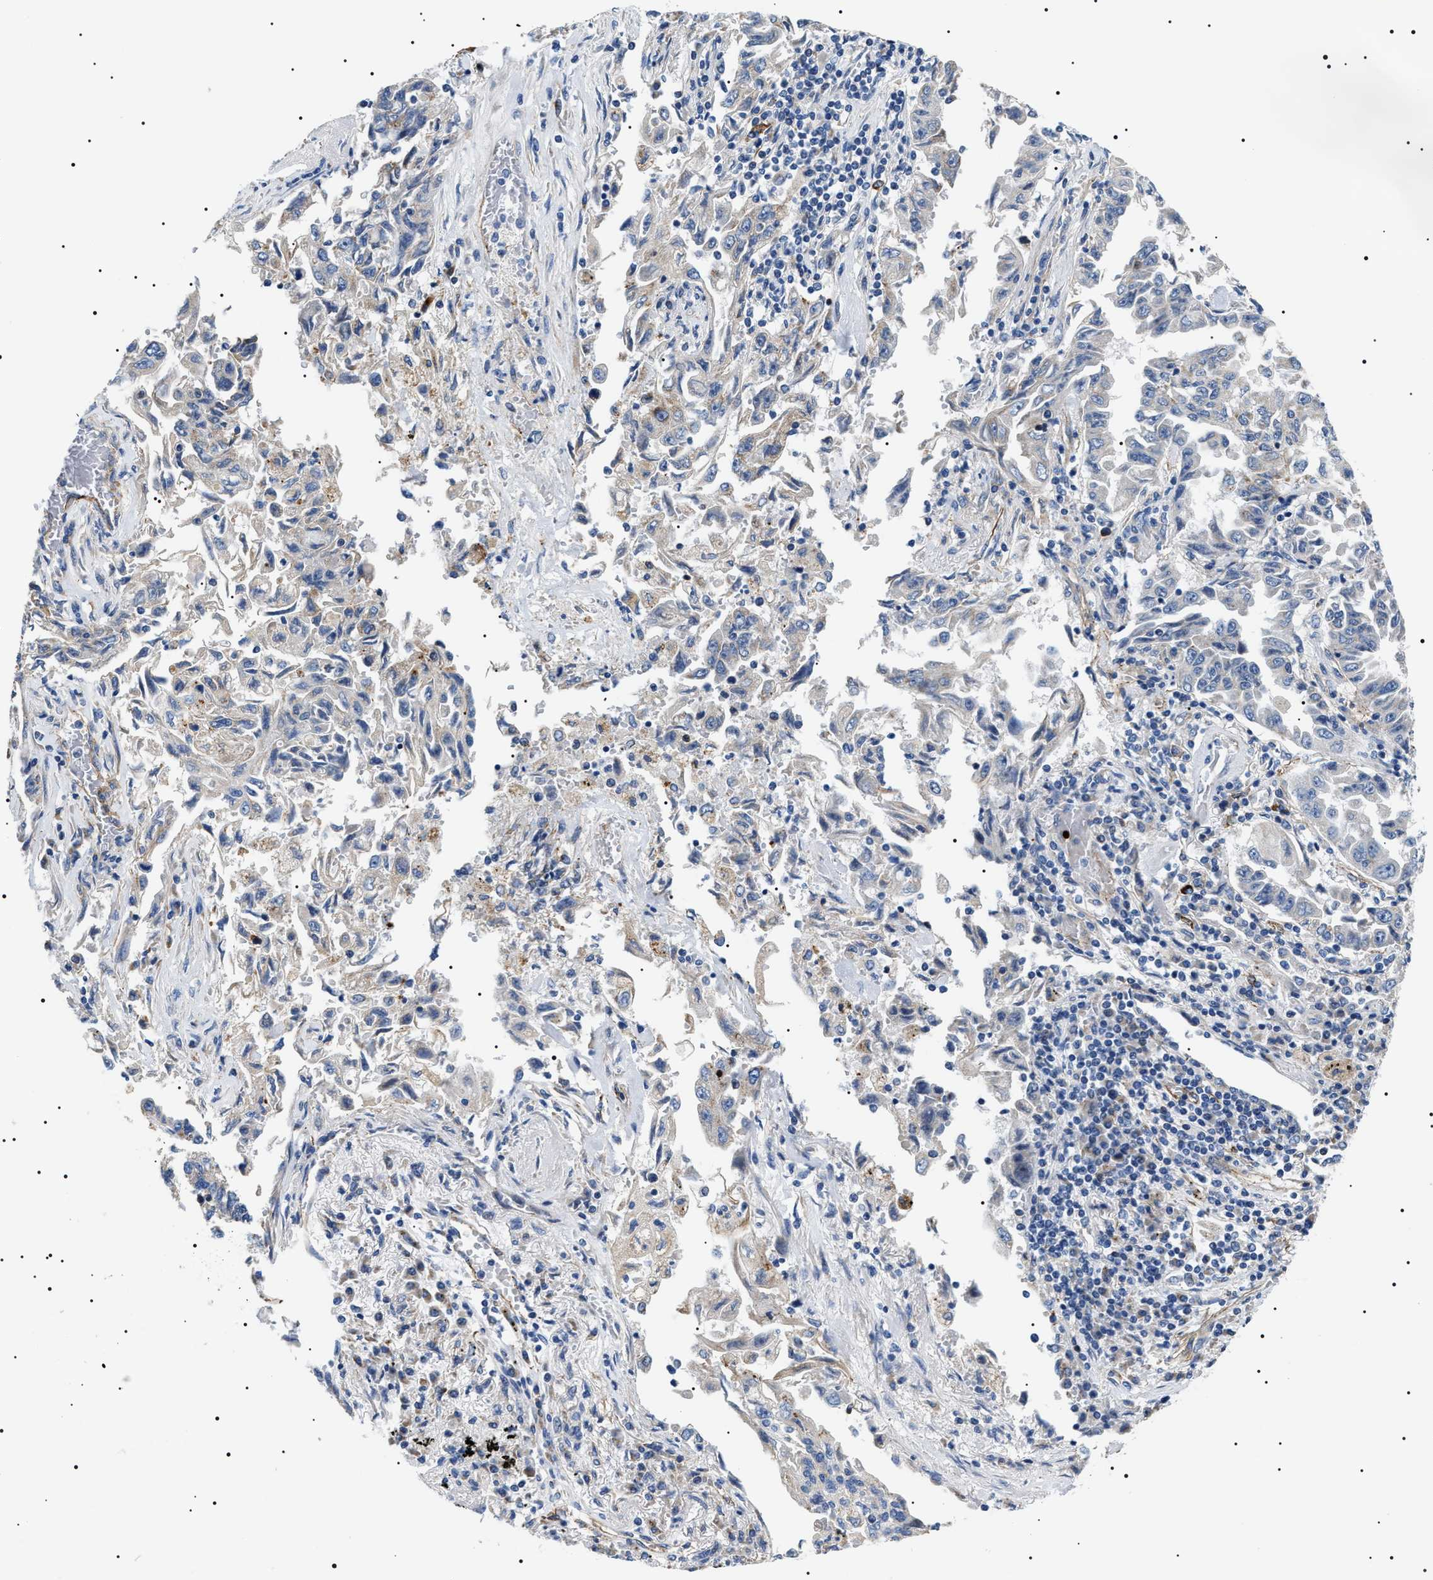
{"staining": {"intensity": "negative", "quantity": "none", "location": "none"}, "tissue": "lung cancer", "cell_type": "Tumor cells", "image_type": "cancer", "snomed": [{"axis": "morphology", "description": "Adenocarcinoma, NOS"}, {"axis": "topography", "description": "Lung"}], "caption": "This is a micrograph of immunohistochemistry staining of lung adenocarcinoma, which shows no expression in tumor cells.", "gene": "TMEM222", "patient": {"sex": "female", "age": 51}}